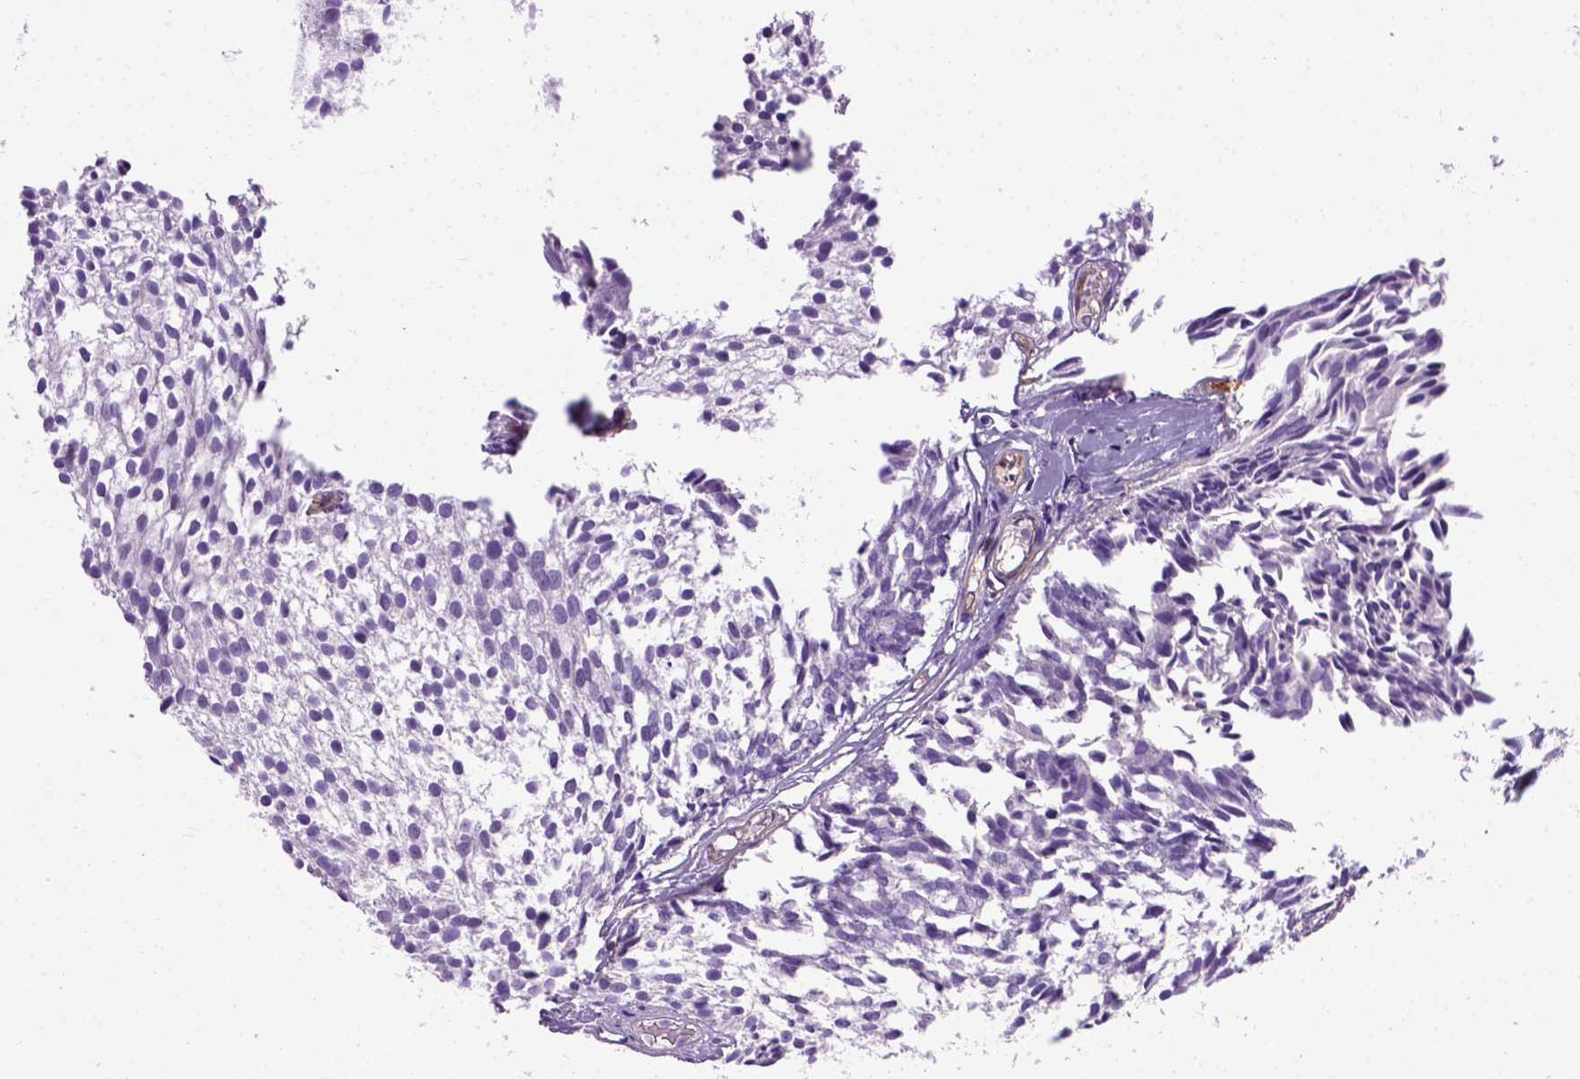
{"staining": {"intensity": "negative", "quantity": "none", "location": "none"}, "tissue": "urothelial cancer", "cell_type": "Tumor cells", "image_type": "cancer", "snomed": [{"axis": "morphology", "description": "Urothelial carcinoma, Low grade"}, {"axis": "topography", "description": "Urinary bladder"}], "caption": "Urothelial carcinoma (low-grade) stained for a protein using immunohistochemistry reveals no positivity tumor cells.", "gene": "ENG", "patient": {"sex": "male", "age": 63}}